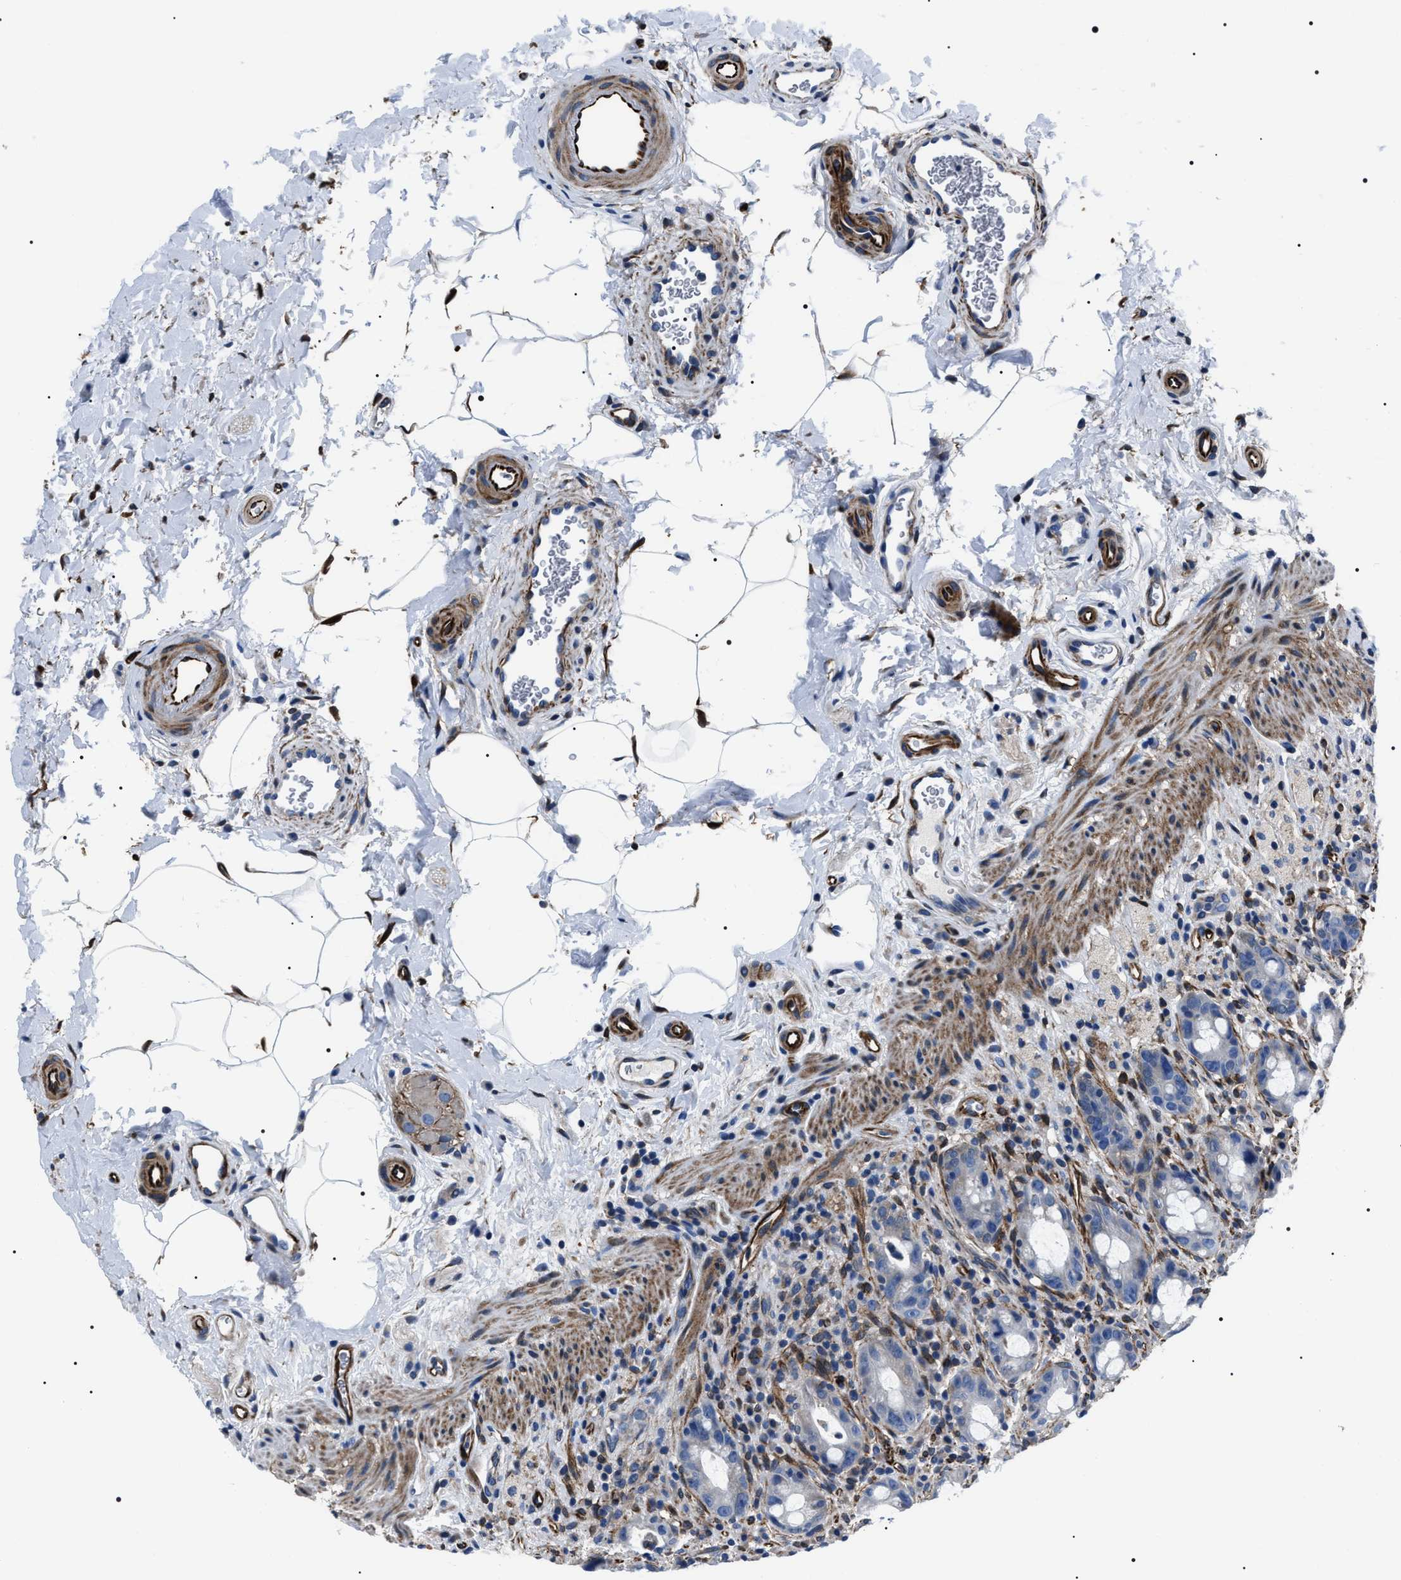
{"staining": {"intensity": "moderate", "quantity": "<25%", "location": "cytoplasmic/membranous"}, "tissue": "rectum", "cell_type": "Glandular cells", "image_type": "normal", "snomed": [{"axis": "morphology", "description": "Normal tissue, NOS"}, {"axis": "topography", "description": "Rectum"}], "caption": "IHC histopathology image of normal human rectum stained for a protein (brown), which exhibits low levels of moderate cytoplasmic/membranous expression in approximately <25% of glandular cells.", "gene": "BAG2", "patient": {"sex": "male", "age": 44}}